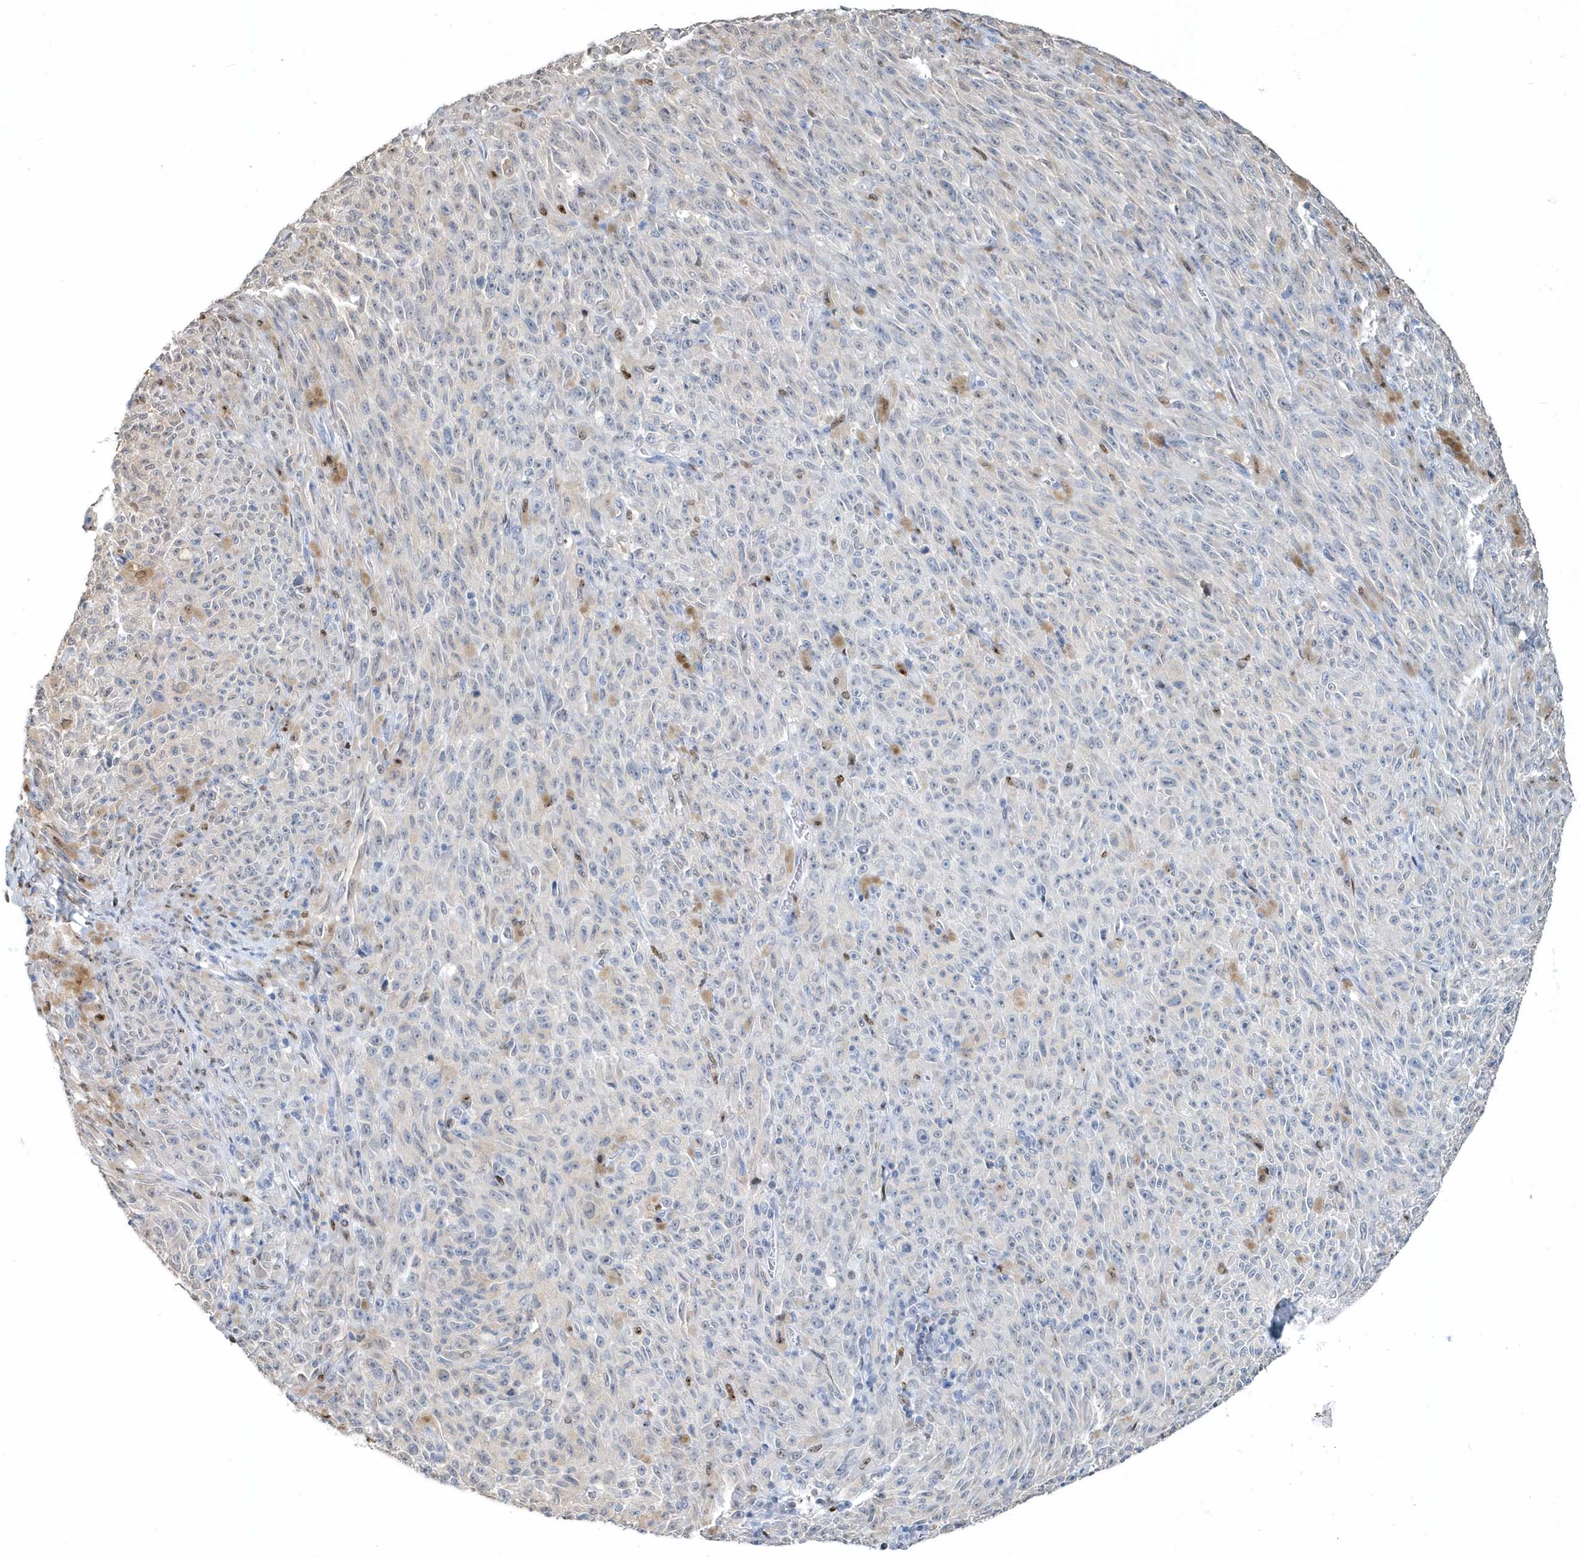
{"staining": {"intensity": "negative", "quantity": "none", "location": "none"}, "tissue": "melanoma", "cell_type": "Tumor cells", "image_type": "cancer", "snomed": [{"axis": "morphology", "description": "Malignant melanoma, NOS"}, {"axis": "topography", "description": "Skin"}], "caption": "IHC histopathology image of neoplastic tissue: melanoma stained with DAB (3,3'-diaminobenzidine) exhibits no significant protein positivity in tumor cells.", "gene": "MACROH2A2", "patient": {"sex": "female", "age": 82}}